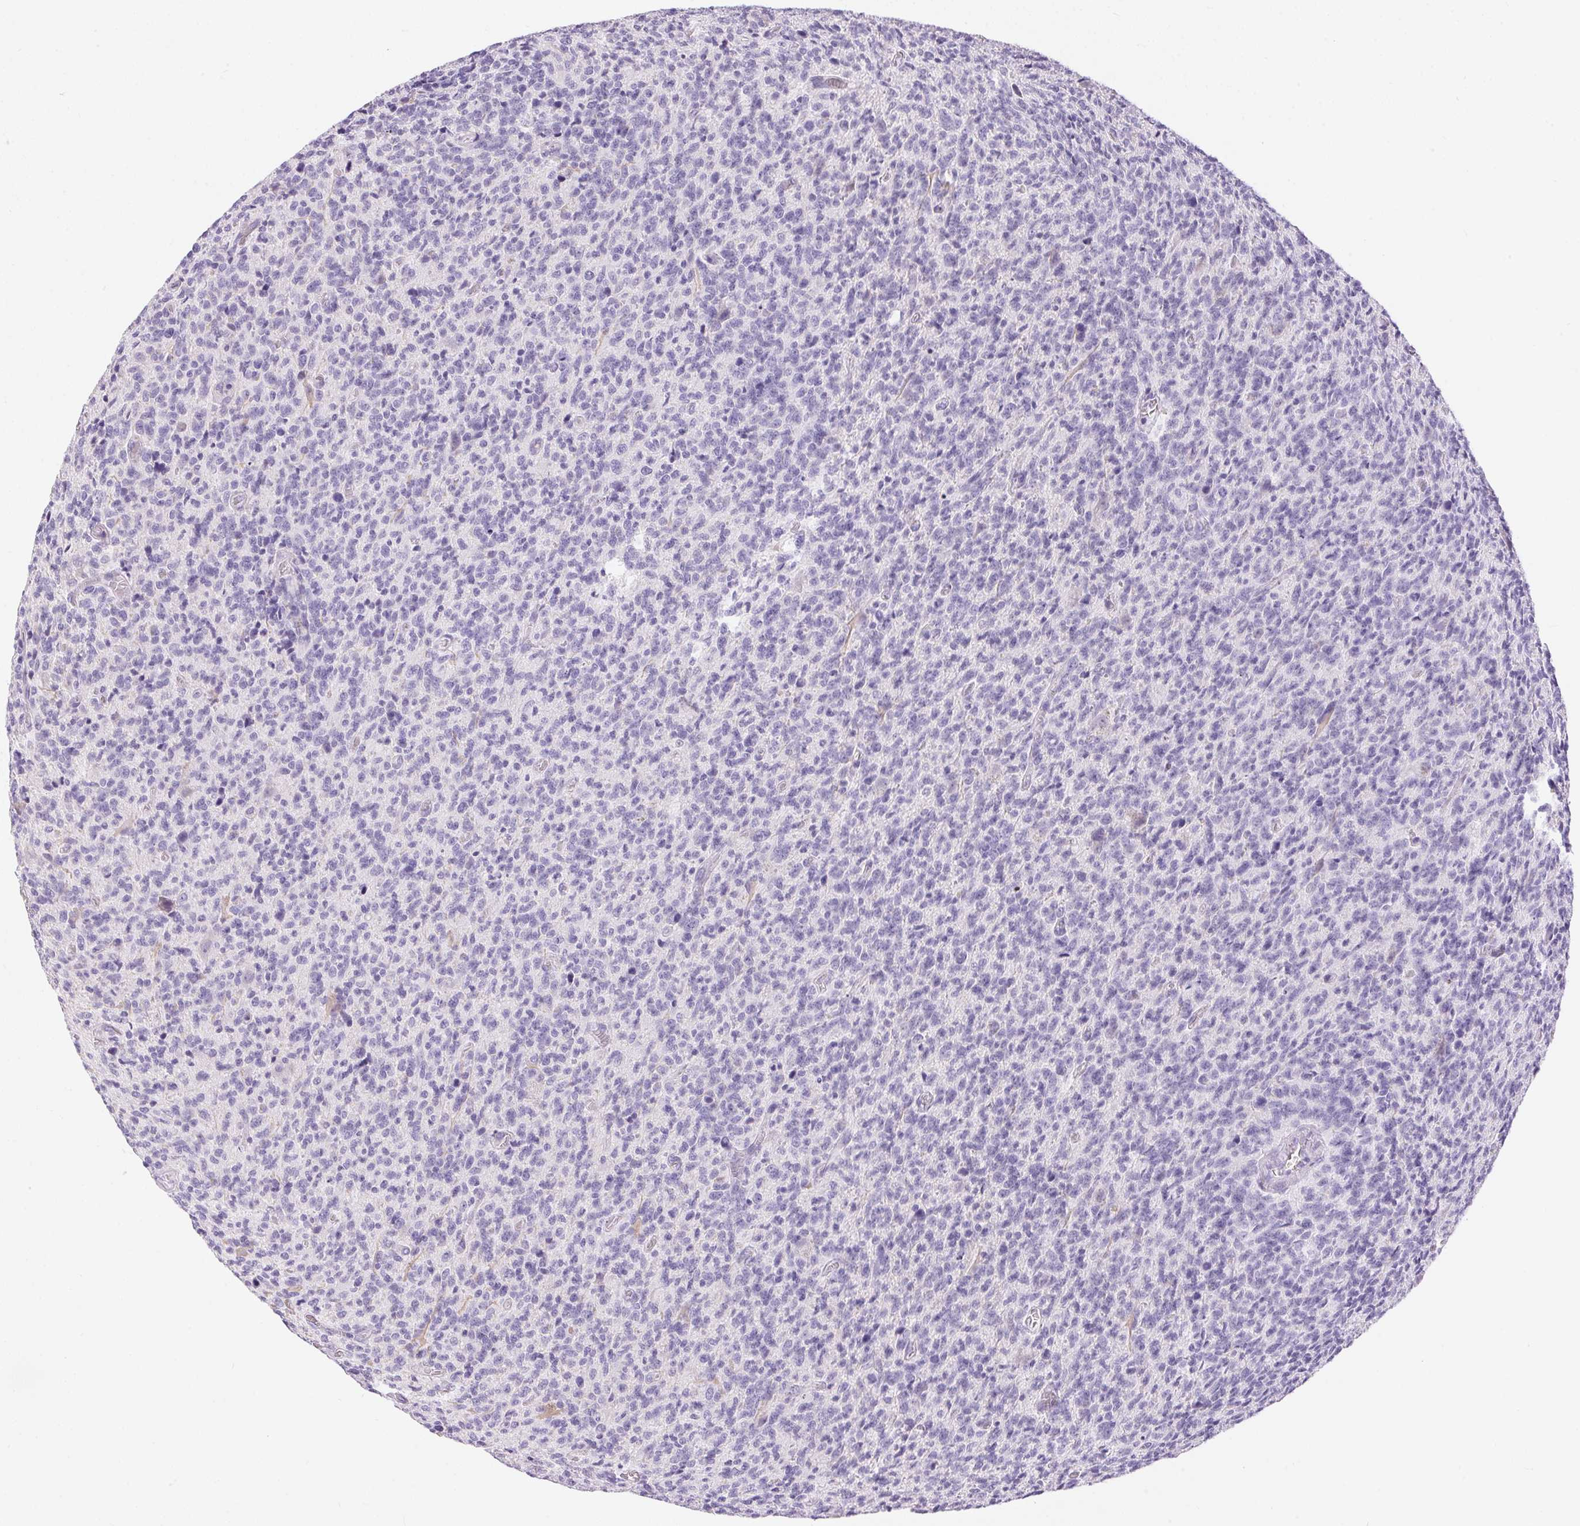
{"staining": {"intensity": "negative", "quantity": "none", "location": "none"}, "tissue": "glioma", "cell_type": "Tumor cells", "image_type": "cancer", "snomed": [{"axis": "morphology", "description": "Glioma, malignant, High grade"}, {"axis": "topography", "description": "Brain"}], "caption": "The micrograph reveals no significant staining in tumor cells of malignant glioma (high-grade).", "gene": "PNLIPRP3", "patient": {"sex": "male", "age": 76}}